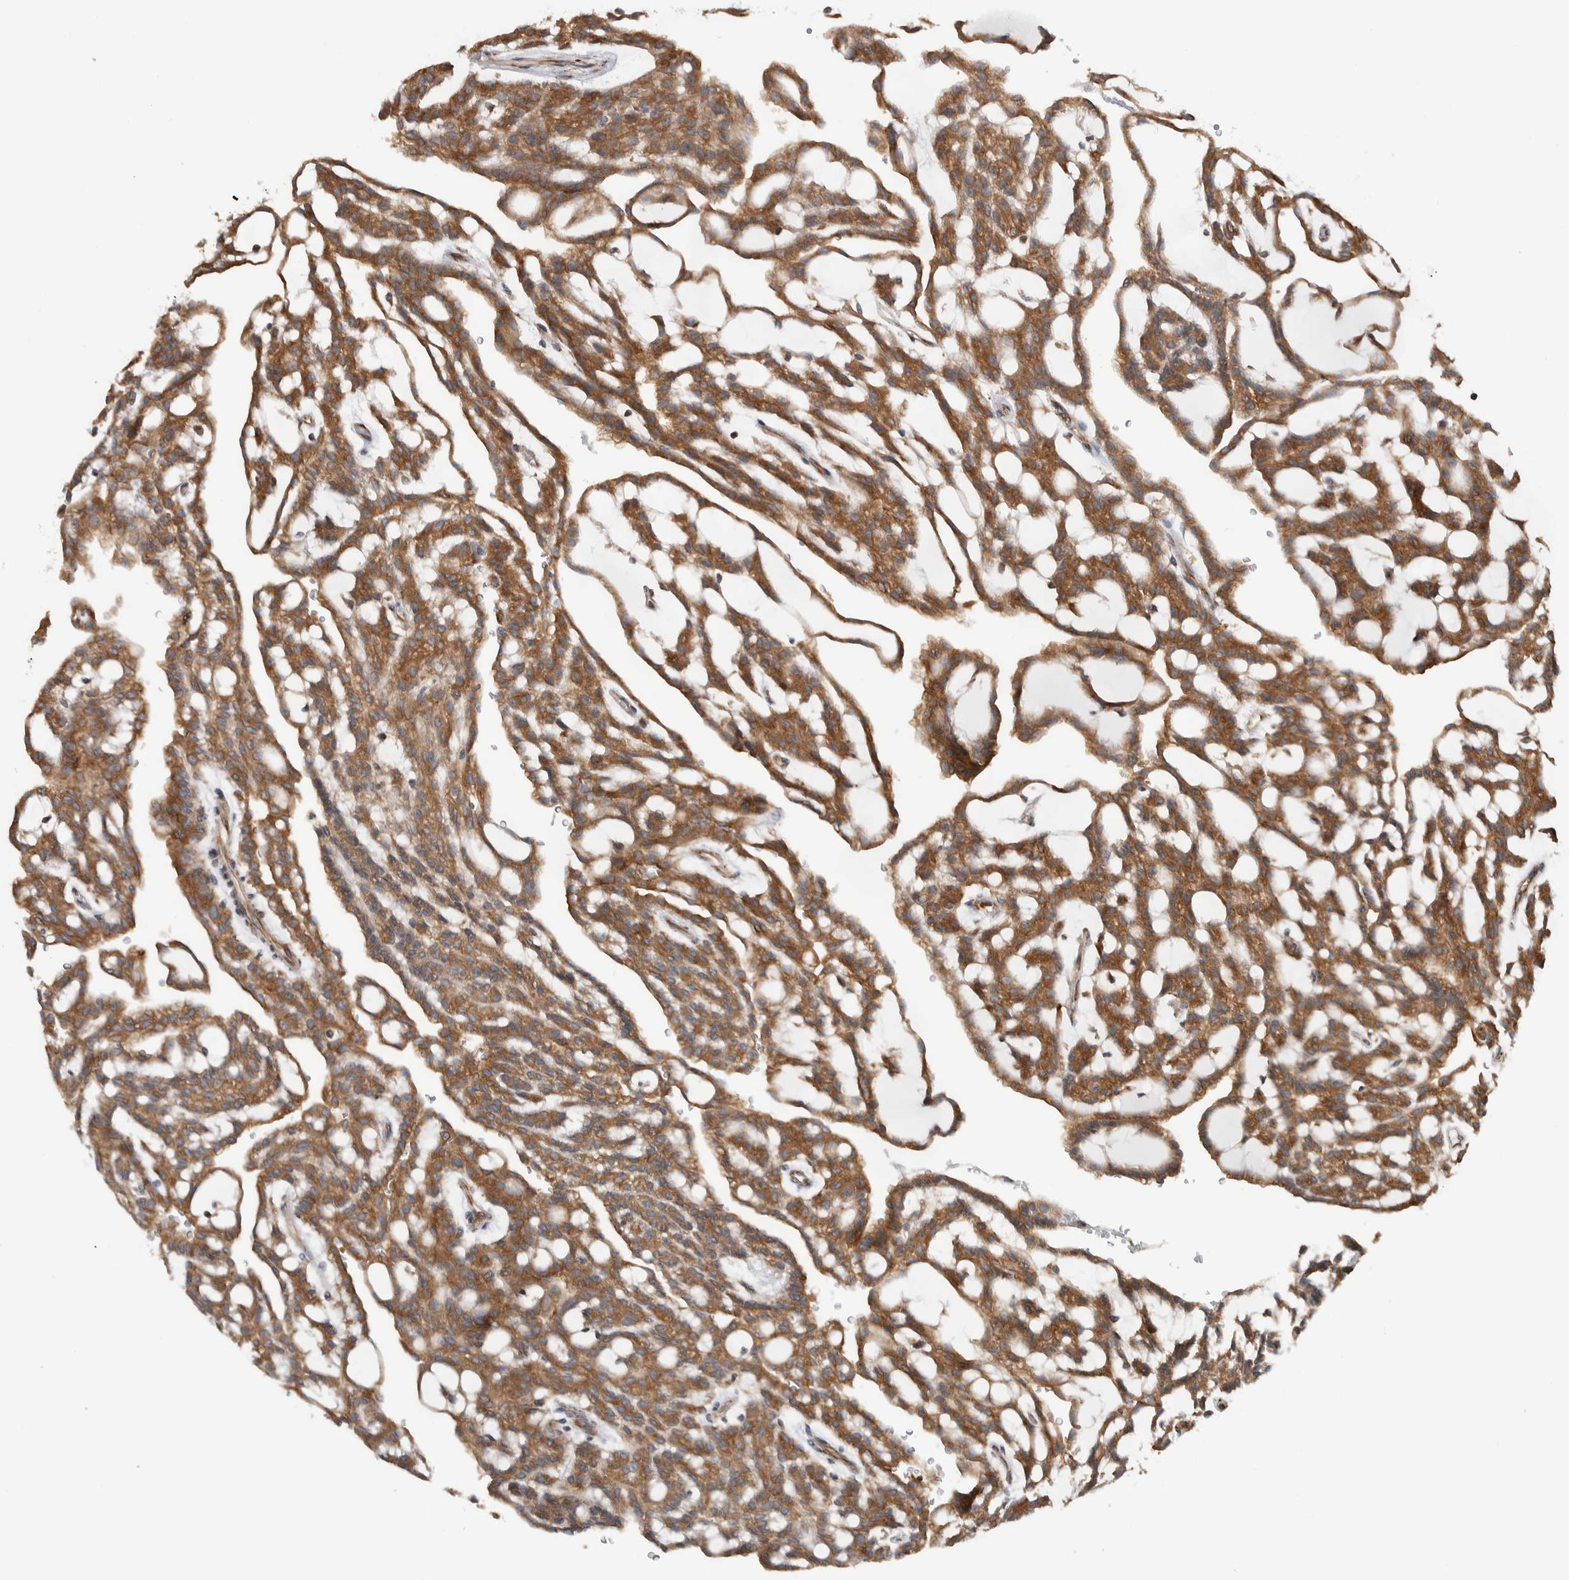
{"staining": {"intensity": "moderate", "quantity": ">75%", "location": "cytoplasmic/membranous"}, "tissue": "renal cancer", "cell_type": "Tumor cells", "image_type": "cancer", "snomed": [{"axis": "morphology", "description": "Adenocarcinoma, NOS"}, {"axis": "topography", "description": "Kidney"}], "caption": "High-power microscopy captured an immunohistochemistry (IHC) micrograph of adenocarcinoma (renal), revealing moderate cytoplasmic/membranous expression in approximately >75% of tumor cells.", "gene": "EIF3H", "patient": {"sex": "male", "age": 63}}